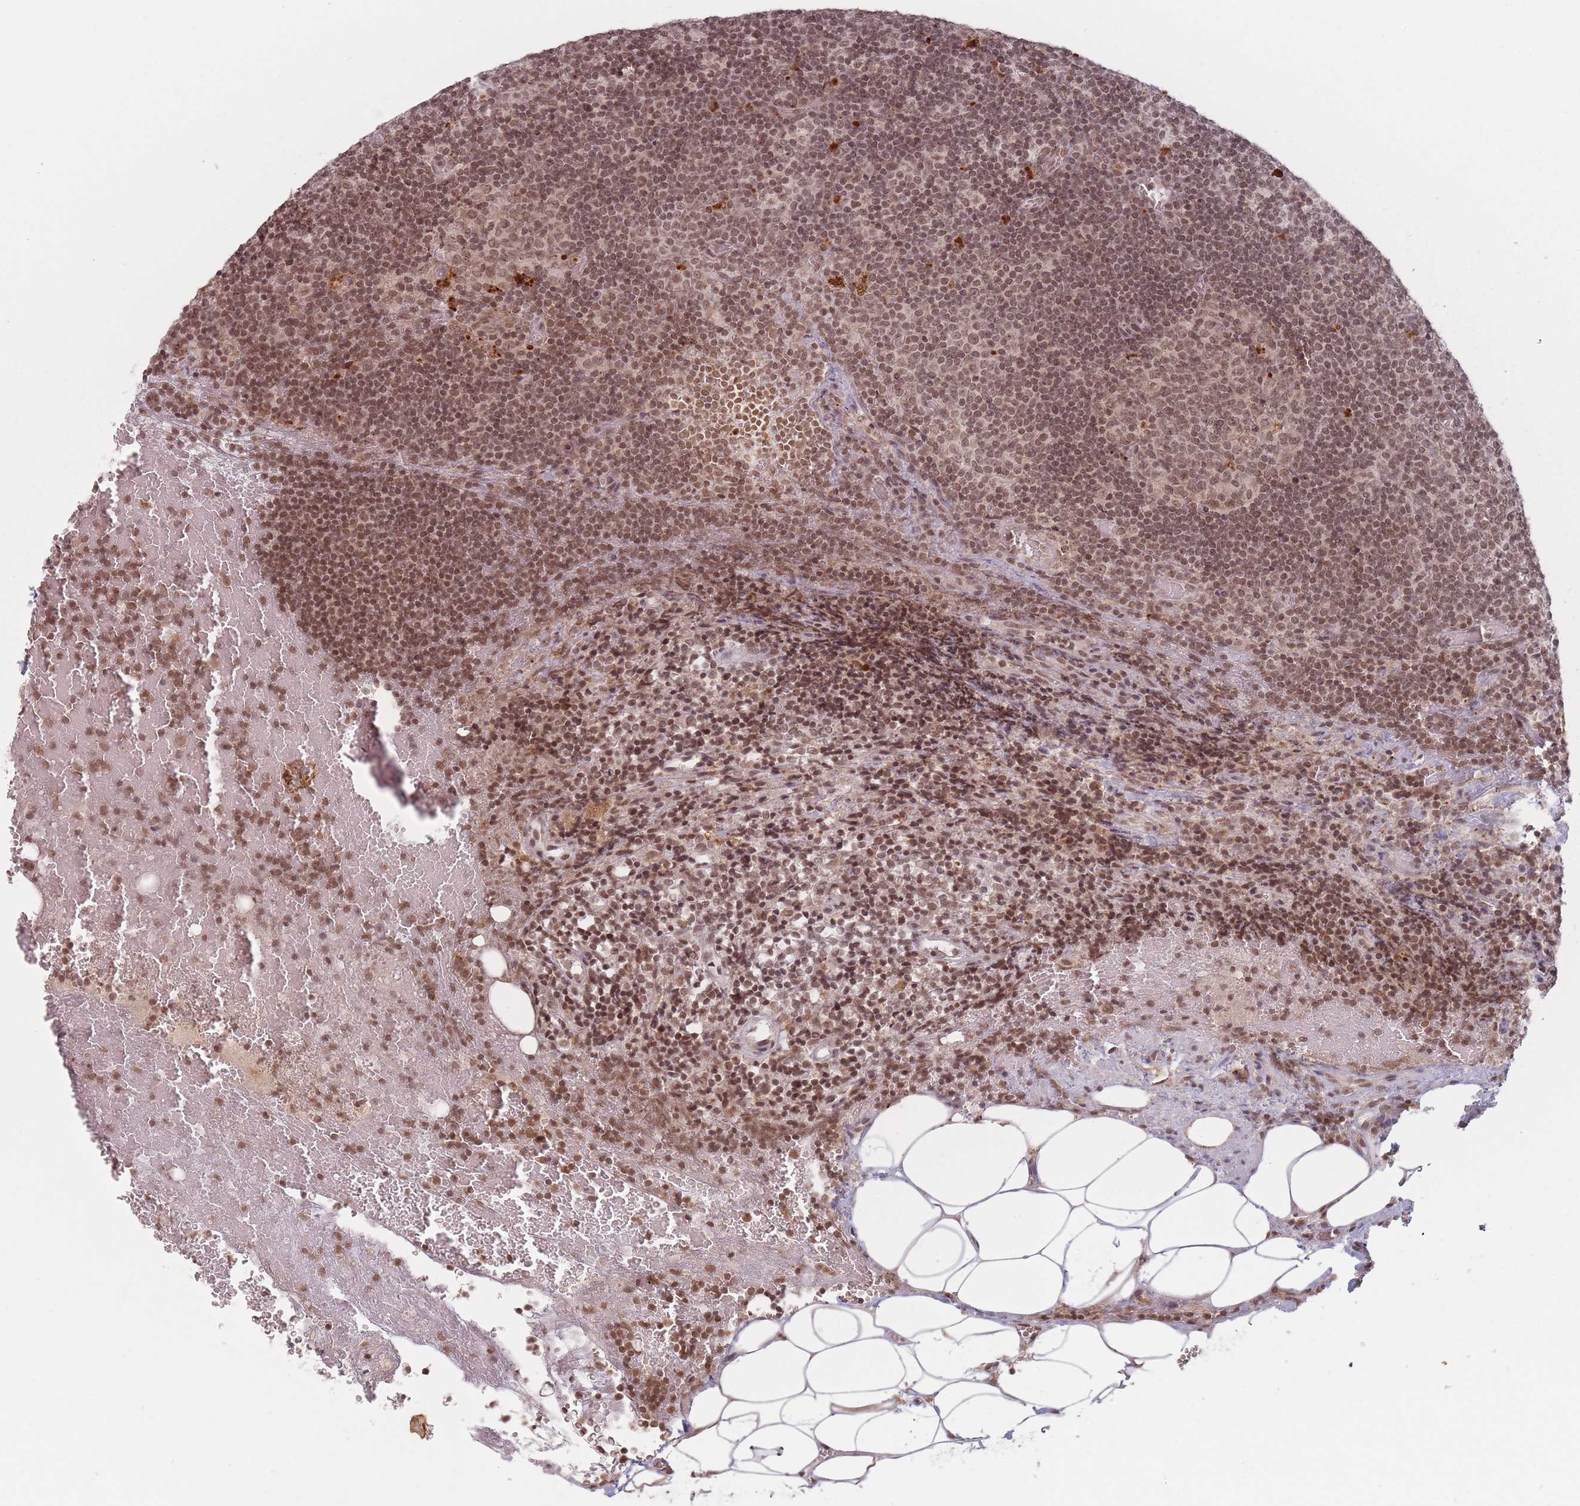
{"staining": {"intensity": "weak", "quantity": ">75%", "location": "nuclear"}, "tissue": "lymph node", "cell_type": "Germinal center cells", "image_type": "normal", "snomed": [{"axis": "morphology", "description": "Normal tissue, NOS"}, {"axis": "topography", "description": "Lymph node"}], "caption": "A photomicrograph showing weak nuclear expression in approximately >75% of germinal center cells in benign lymph node, as visualized by brown immunohistochemical staining.", "gene": "SPATA45", "patient": {"sex": "male", "age": 58}}